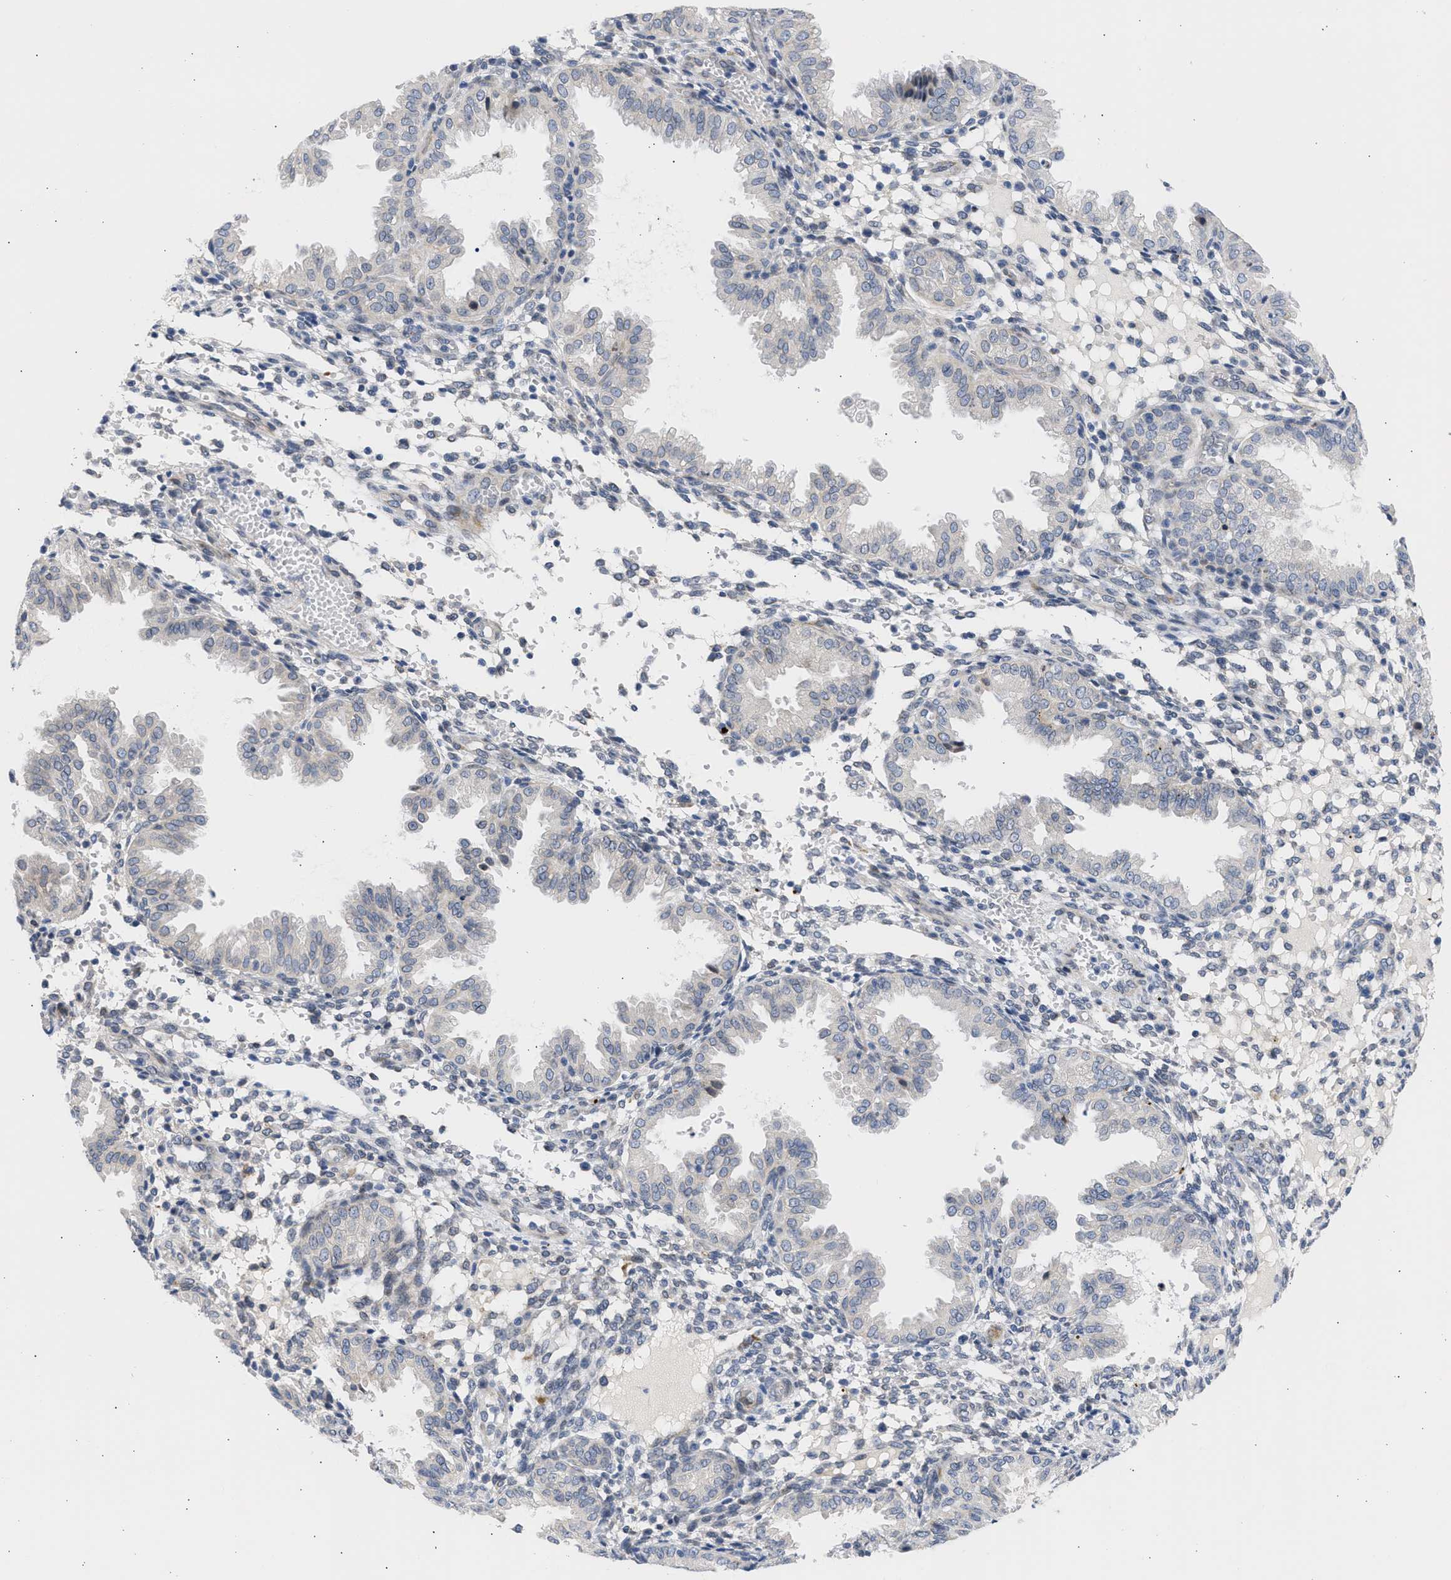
{"staining": {"intensity": "weak", "quantity": "<25%", "location": "cytoplasmic/membranous"}, "tissue": "endometrium", "cell_type": "Cells in endometrial stroma", "image_type": "normal", "snomed": [{"axis": "morphology", "description": "Normal tissue, NOS"}, {"axis": "topography", "description": "Endometrium"}], "caption": "The photomicrograph reveals no significant staining in cells in endometrial stroma of endometrium. The staining is performed using DAB brown chromogen with nuclei counter-stained in using hematoxylin.", "gene": "NUP35", "patient": {"sex": "female", "age": 33}}